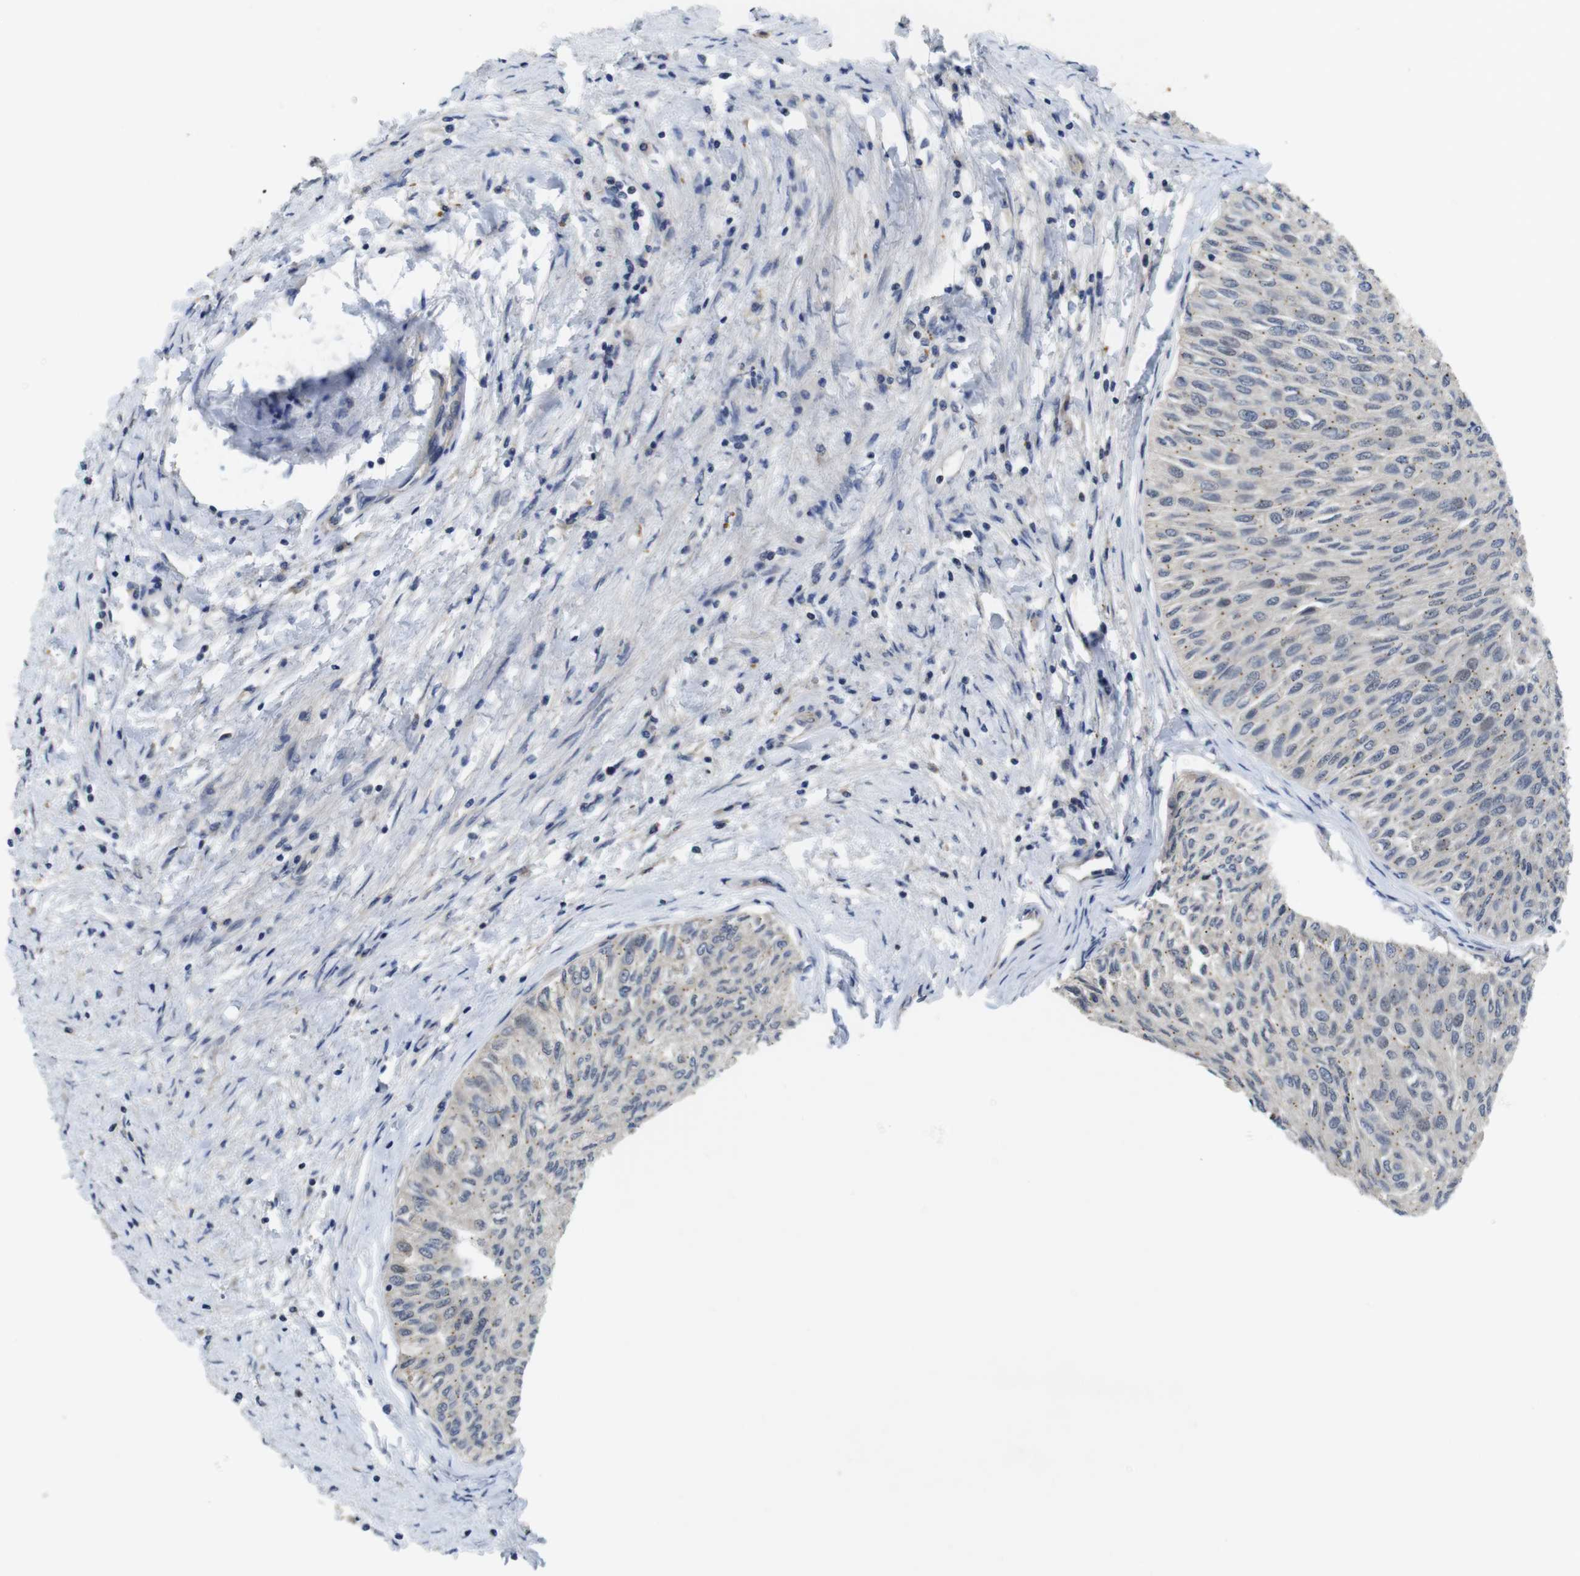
{"staining": {"intensity": "negative", "quantity": "none", "location": "none"}, "tissue": "urothelial cancer", "cell_type": "Tumor cells", "image_type": "cancer", "snomed": [{"axis": "morphology", "description": "Urothelial carcinoma, Low grade"}, {"axis": "topography", "description": "Urinary bladder"}], "caption": "This is an immunohistochemistry (IHC) histopathology image of low-grade urothelial carcinoma. There is no expression in tumor cells.", "gene": "FNTA", "patient": {"sex": "male", "age": 78}}